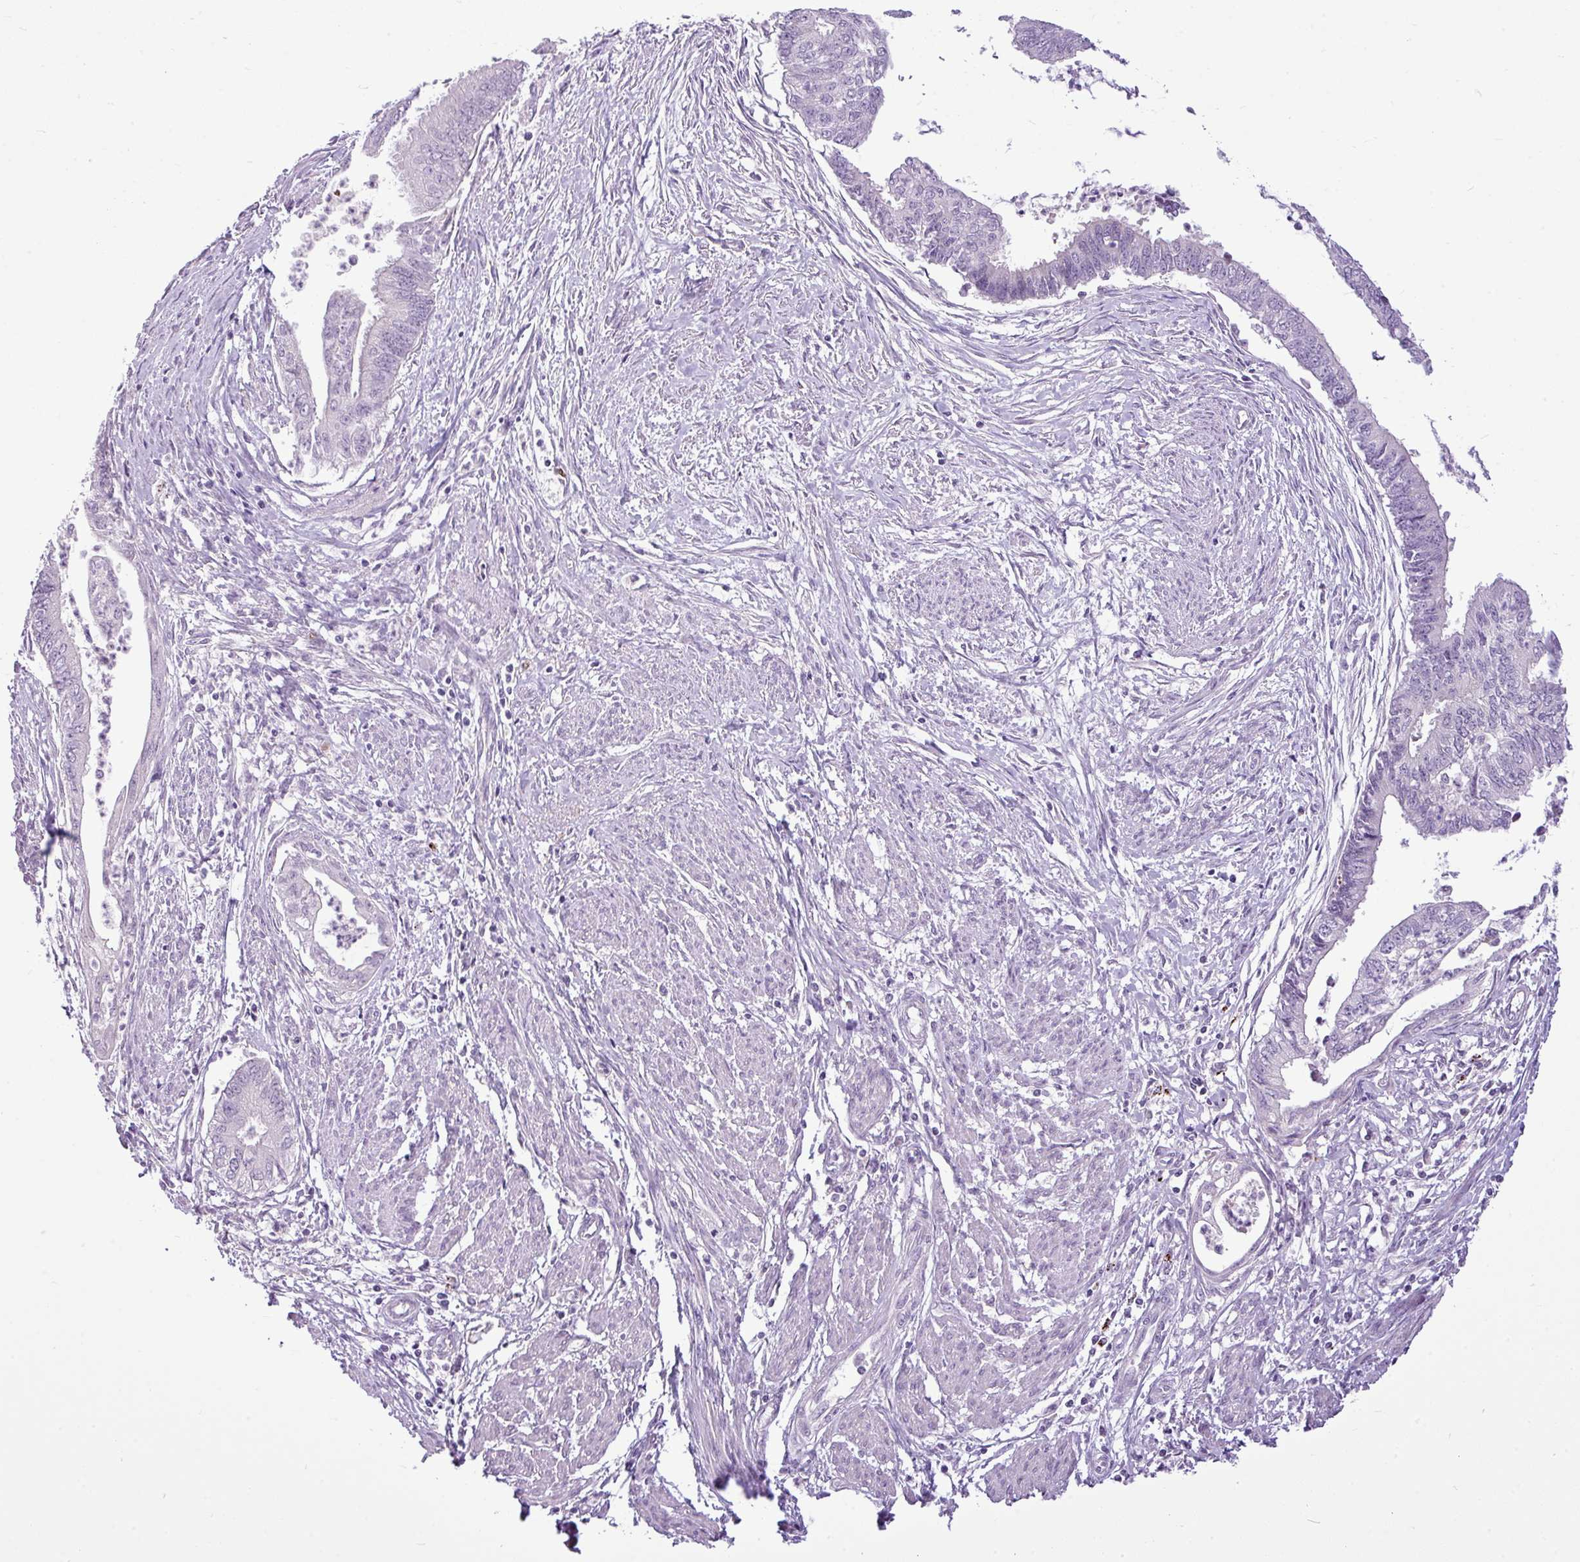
{"staining": {"intensity": "negative", "quantity": "none", "location": "none"}, "tissue": "endometrial cancer", "cell_type": "Tumor cells", "image_type": "cancer", "snomed": [{"axis": "morphology", "description": "Adenocarcinoma, NOS"}, {"axis": "topography", "description": "Endometrium"}], "caption": "Human endometrial cancer (adenocarcinoma) stained for a protein using IHC demonstrates no expression in tumor cells.", "gene": "IL17A", "patient": {"sex": "female", "age": 73}}